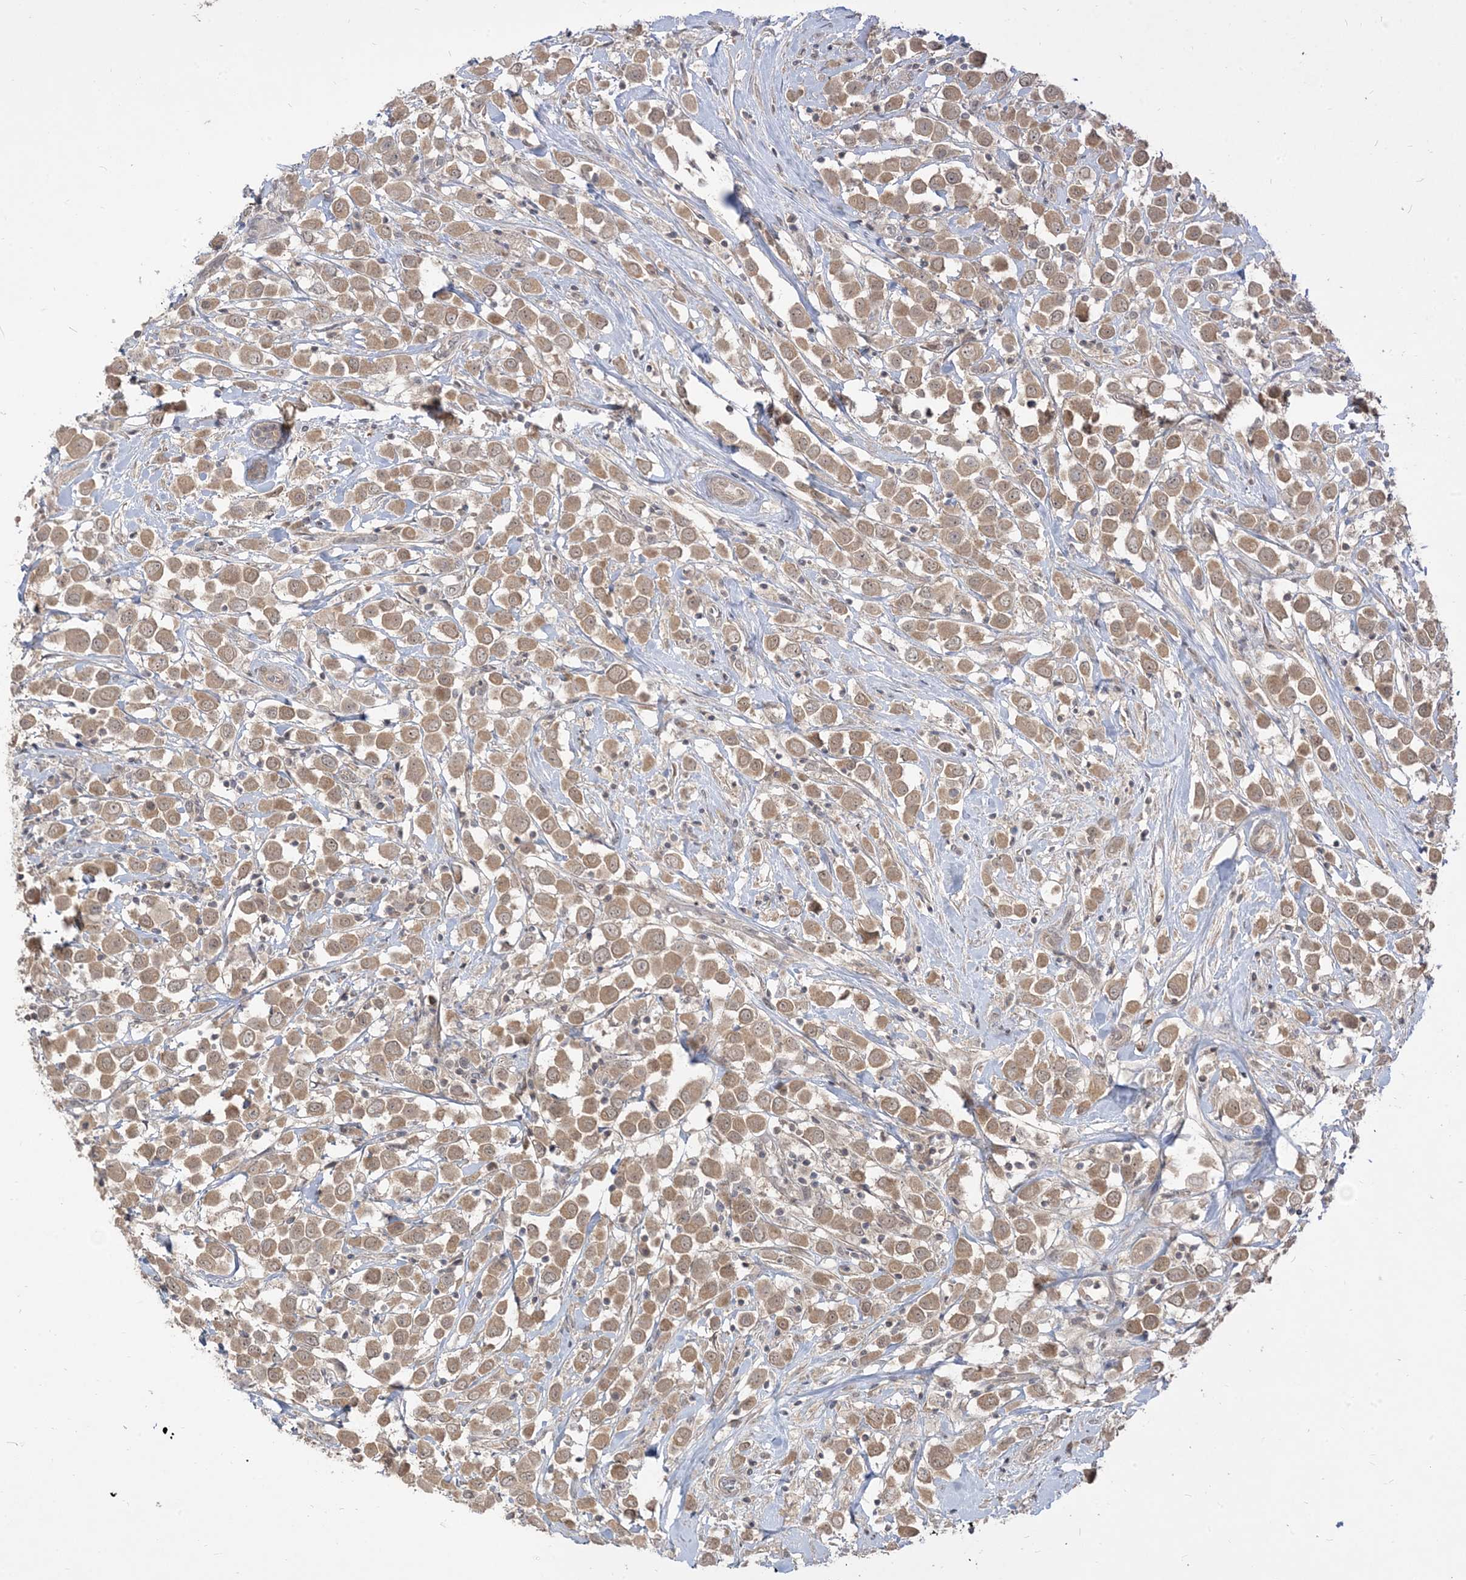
{"staining": {"intensity": "moderate", "quantity": ">75%", "location": "cytoplasmic/membranous"}, "tissue": "breast cancer", "cell_type": "Tumor cells", "image_type": "cancer", "snomed": [{"axis": "morphology", "description": "Duct carcinoma"}, {"axis": "topography", "description": "Breast"}], "caption": "Moderate cytoplasmic/membranous staining for a protein is identified in approximately >75% of tumor cells of breast cancer (intraductal carcinoma) using immunohistochemistry.", "gene": "TBCC", "patient": {"sex": "female", "age": 61}}